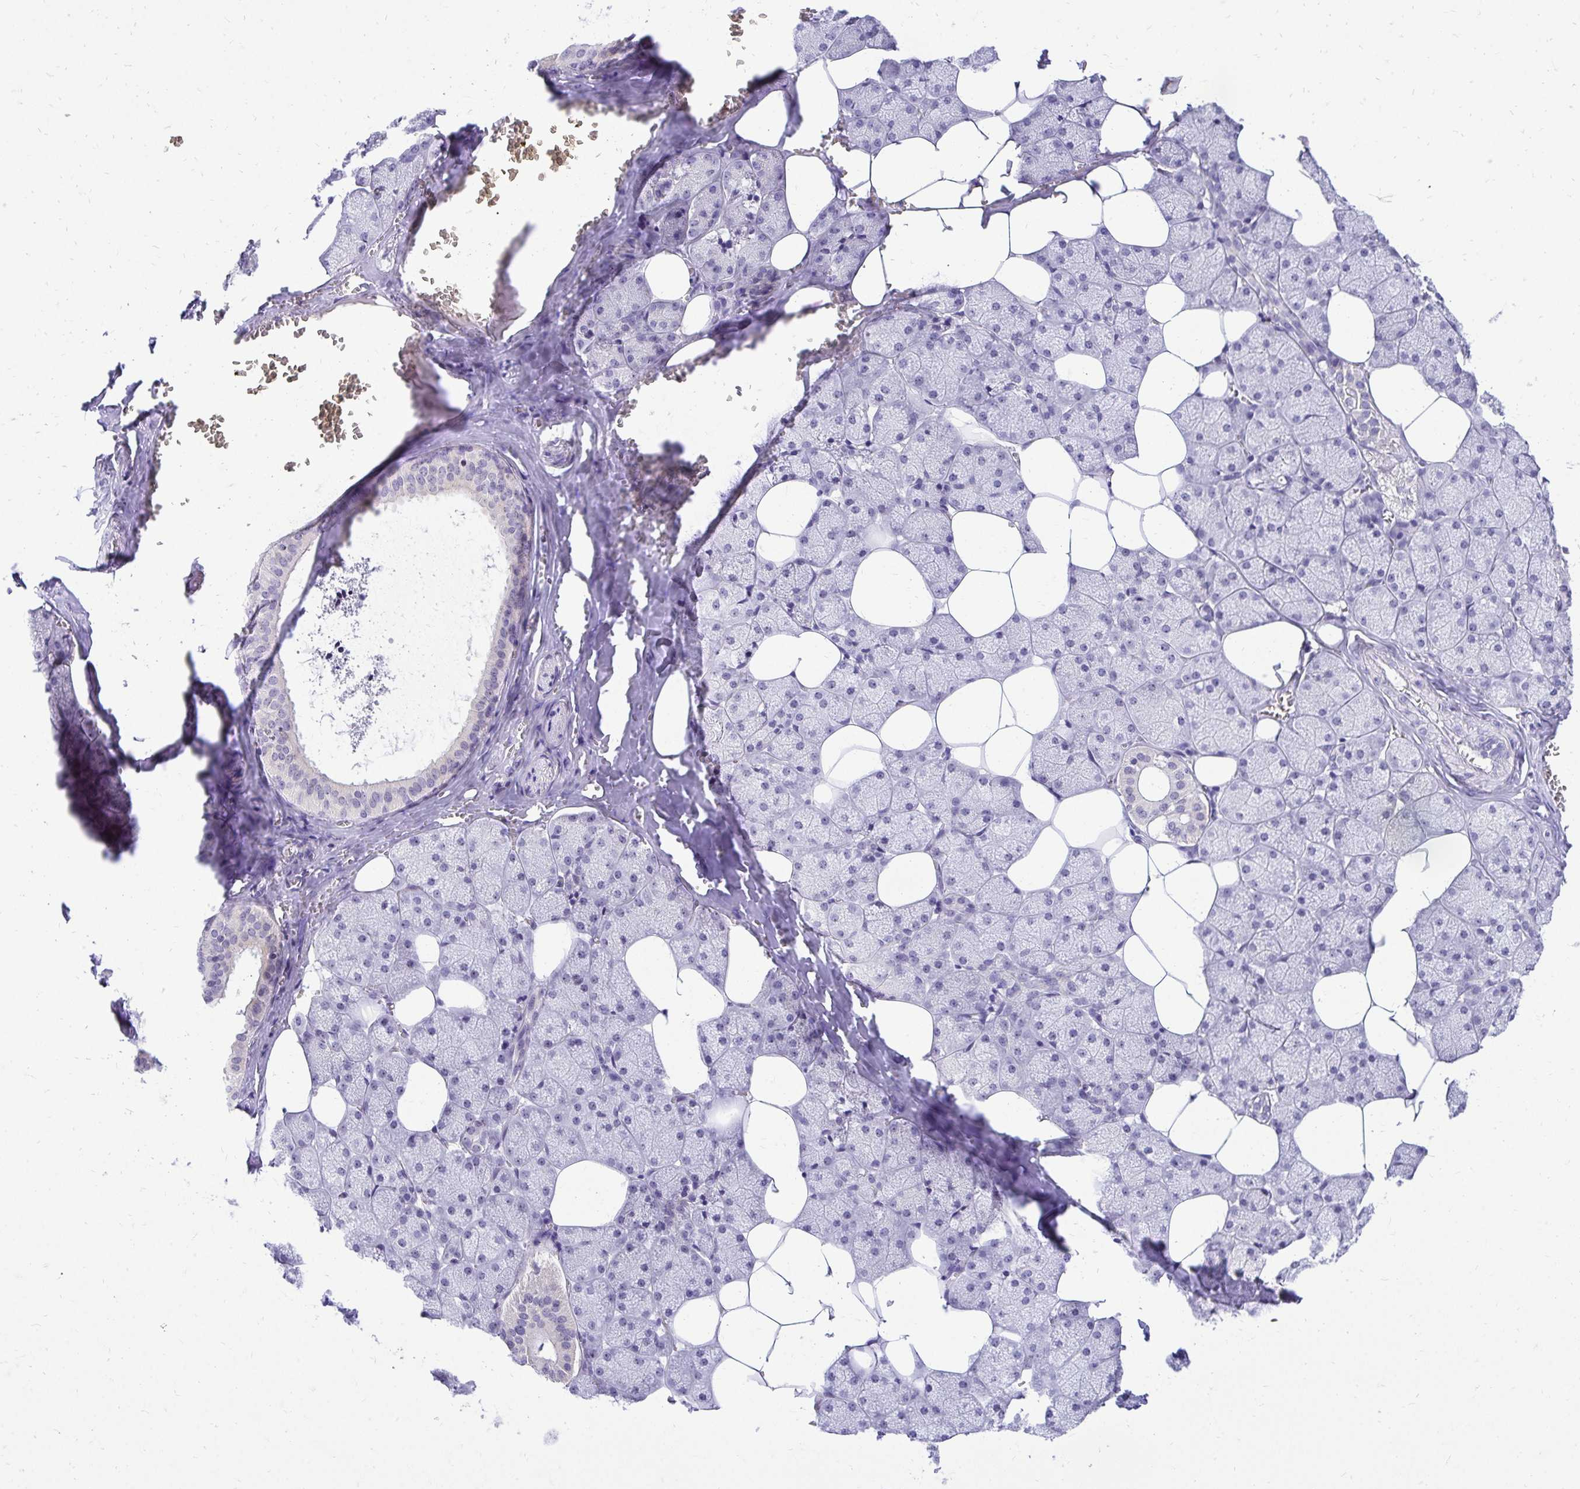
{"staining": {"intensity": "weak", "quantity": "25%-75%", "location": "nuclear"}, "tissue": "salivary gland", "cell_type": "Glandular cells", "image_type": "normal", "snomed": [{"axis": "morphology", "description": "Normal tissue, NOS"}, {"axis": "topography", "description": "Salivary gland"}, {"axis": "topography", "description": "Peripheral nerve tissue"}], "caption": "Salivary gland stained with DAB (3,3'-diaminobenzidine) immunohistochemistry demonstrates low levels of weak nuclear expression in approximately 25%-75% of glandular cells. The staining was performed using DAB (3,3'-diaminobenzidine), with brown indicating positive protein expression. Nuclei are stained blue with hematoxylin.", "gene": "NIFK", "patient": {"sex": "male", "age": 38}}